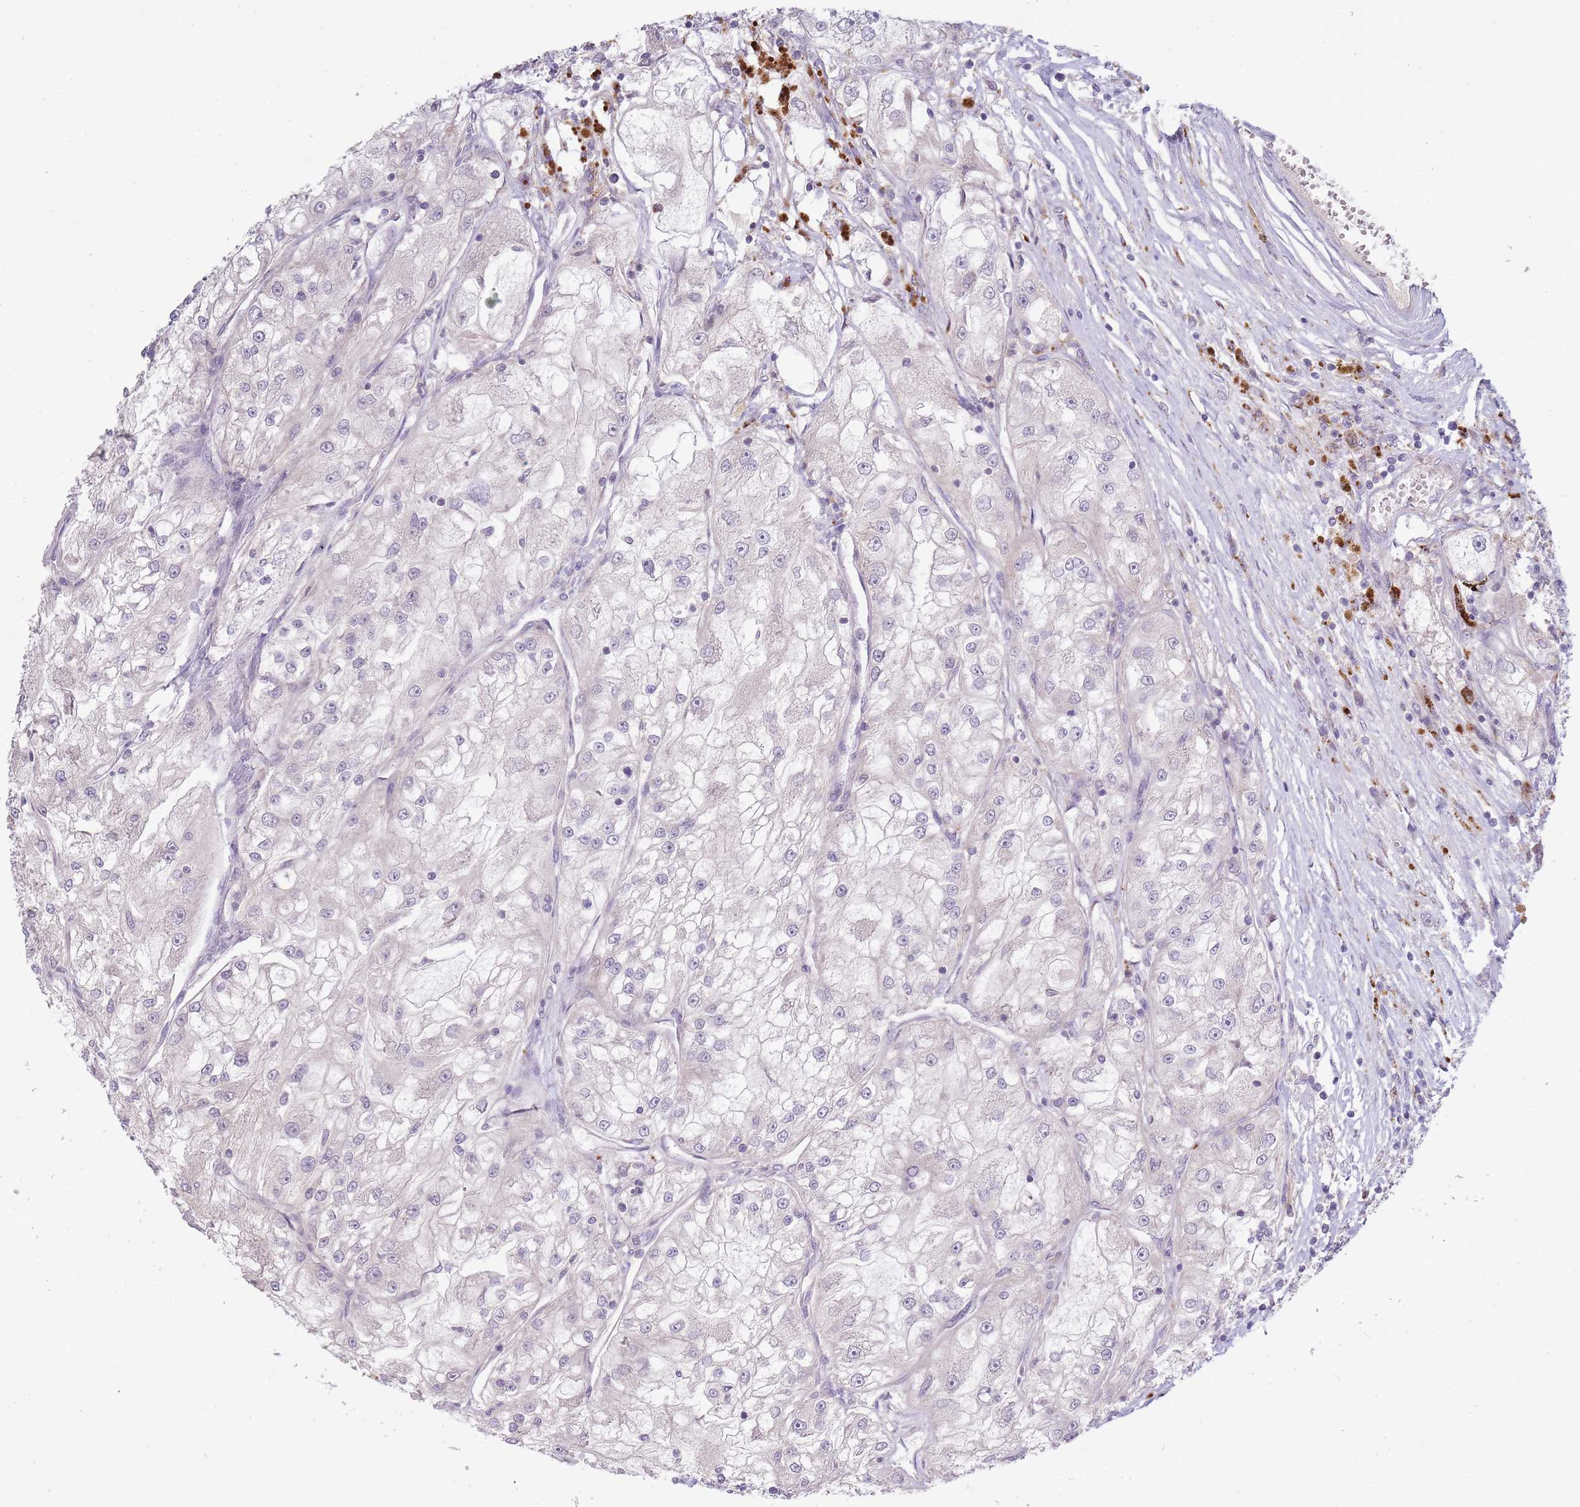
{"staining": {"intensity": "negative", "quantity": "none", "location": "none"}, "tissue": "renal cancer", "cell_type": "Tumor cells", "image_type": "cancer", "snomed": [{"axis": "morphology", "description": "Adenocarcinoma, NOS"}, {"axis": "topography", "description": "Kidney"}], "caption": "This is an immunohistochemistry (IHC) histopathology image of human renal adenocarcinoma. There is no positivity in tumor cells.", "gene": "TRIM61", "patient": {"sex": "female", "age": 72}}